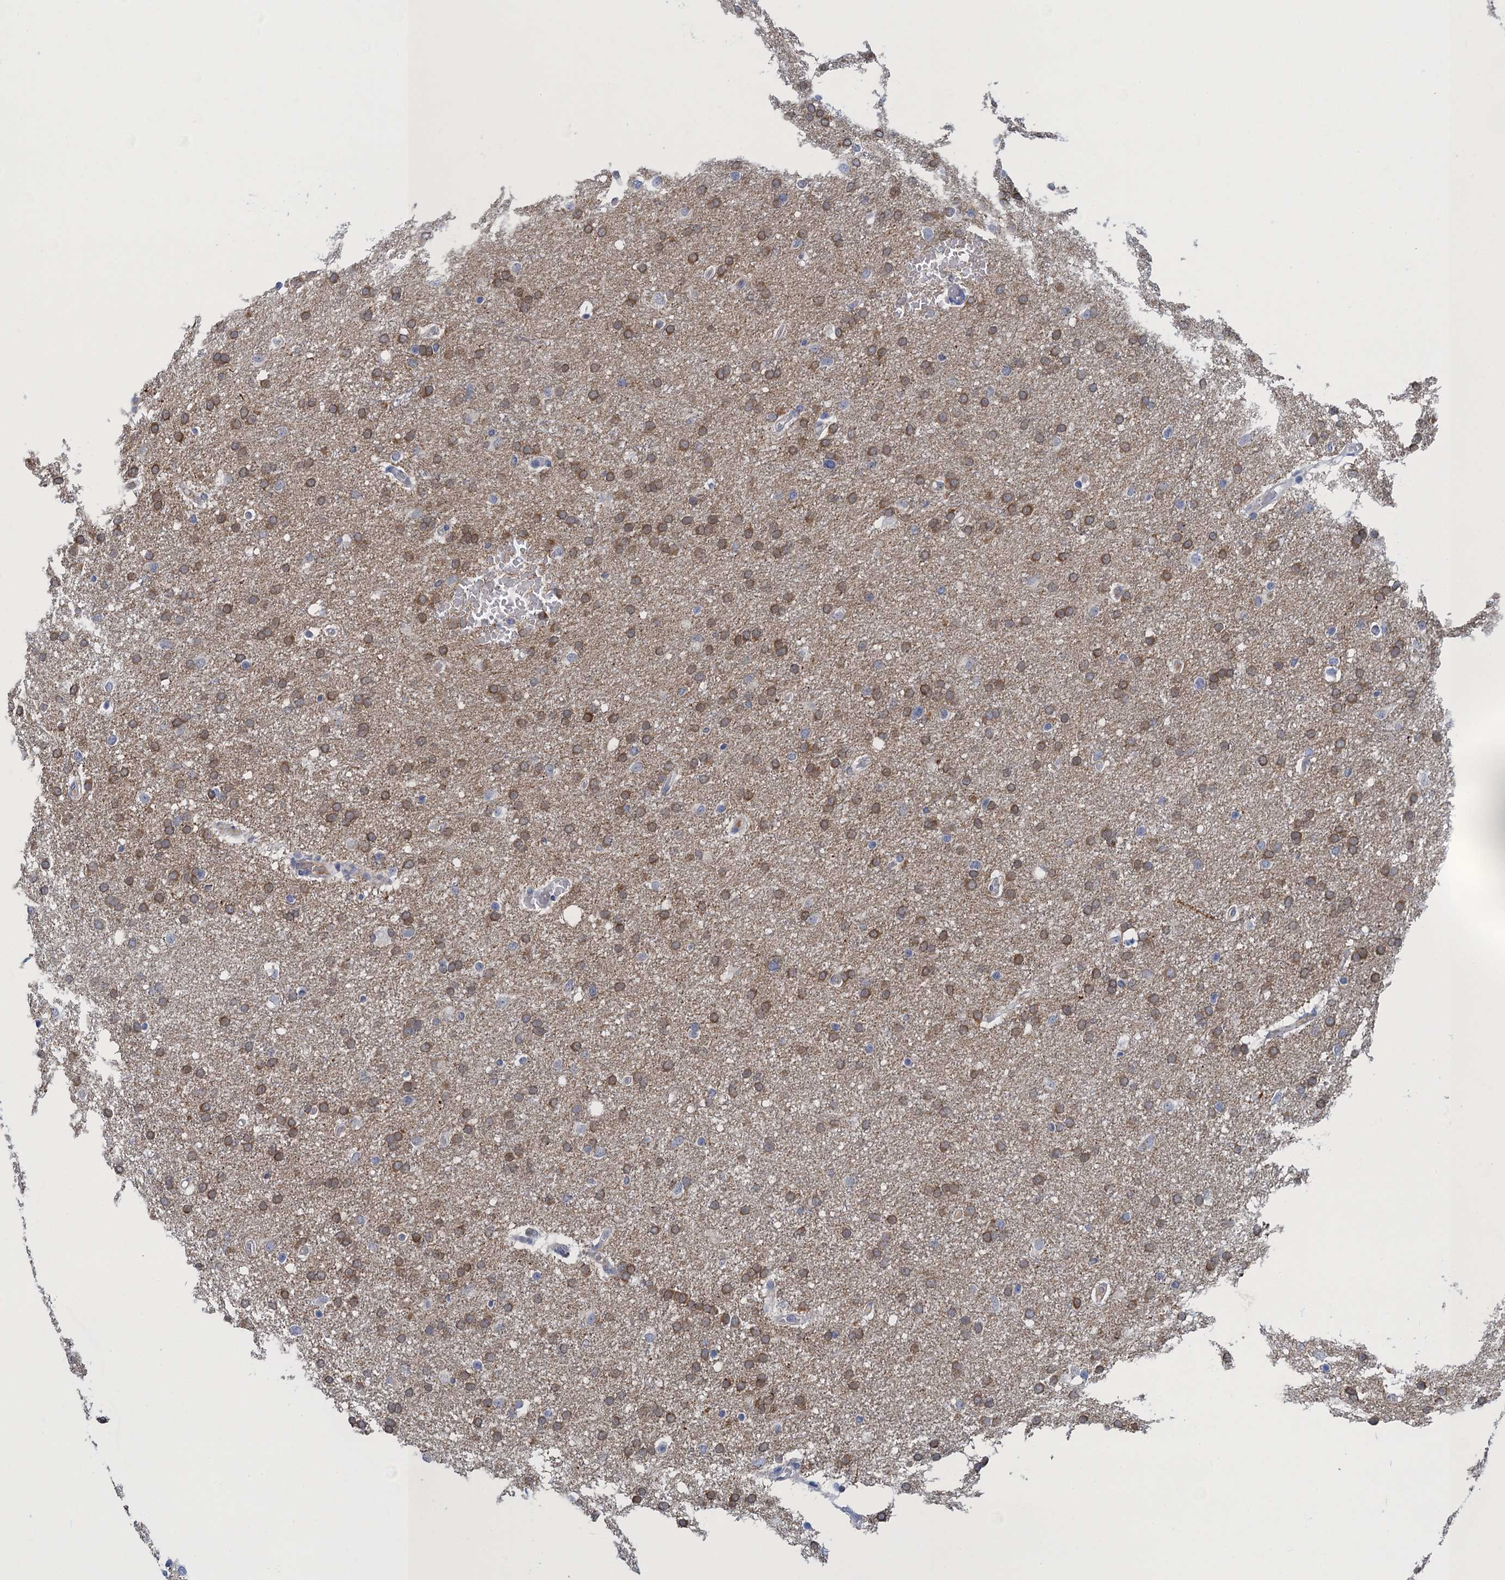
{"staining": {"intensity": "moderate", "quantity": ">75%", "location": "cytoplasmic/membranous"}, "tissue": "glioma", "cell_type": "Tumor cells", "image_type": "cancer", "snomed": [{"axis": "morphology", "description": "Glioma, malignant, High grade"}, {"axis": "topography", "description": "Cerebral cortex"}], "caption": "A medium amount of moderate cytoplasmic/membranous staining is present in approximately >75% of tumor cells in malignant glioma (high-grade) tissue.", "gene": "SCEL", "patient": {"sex": "female", "age": 36}}